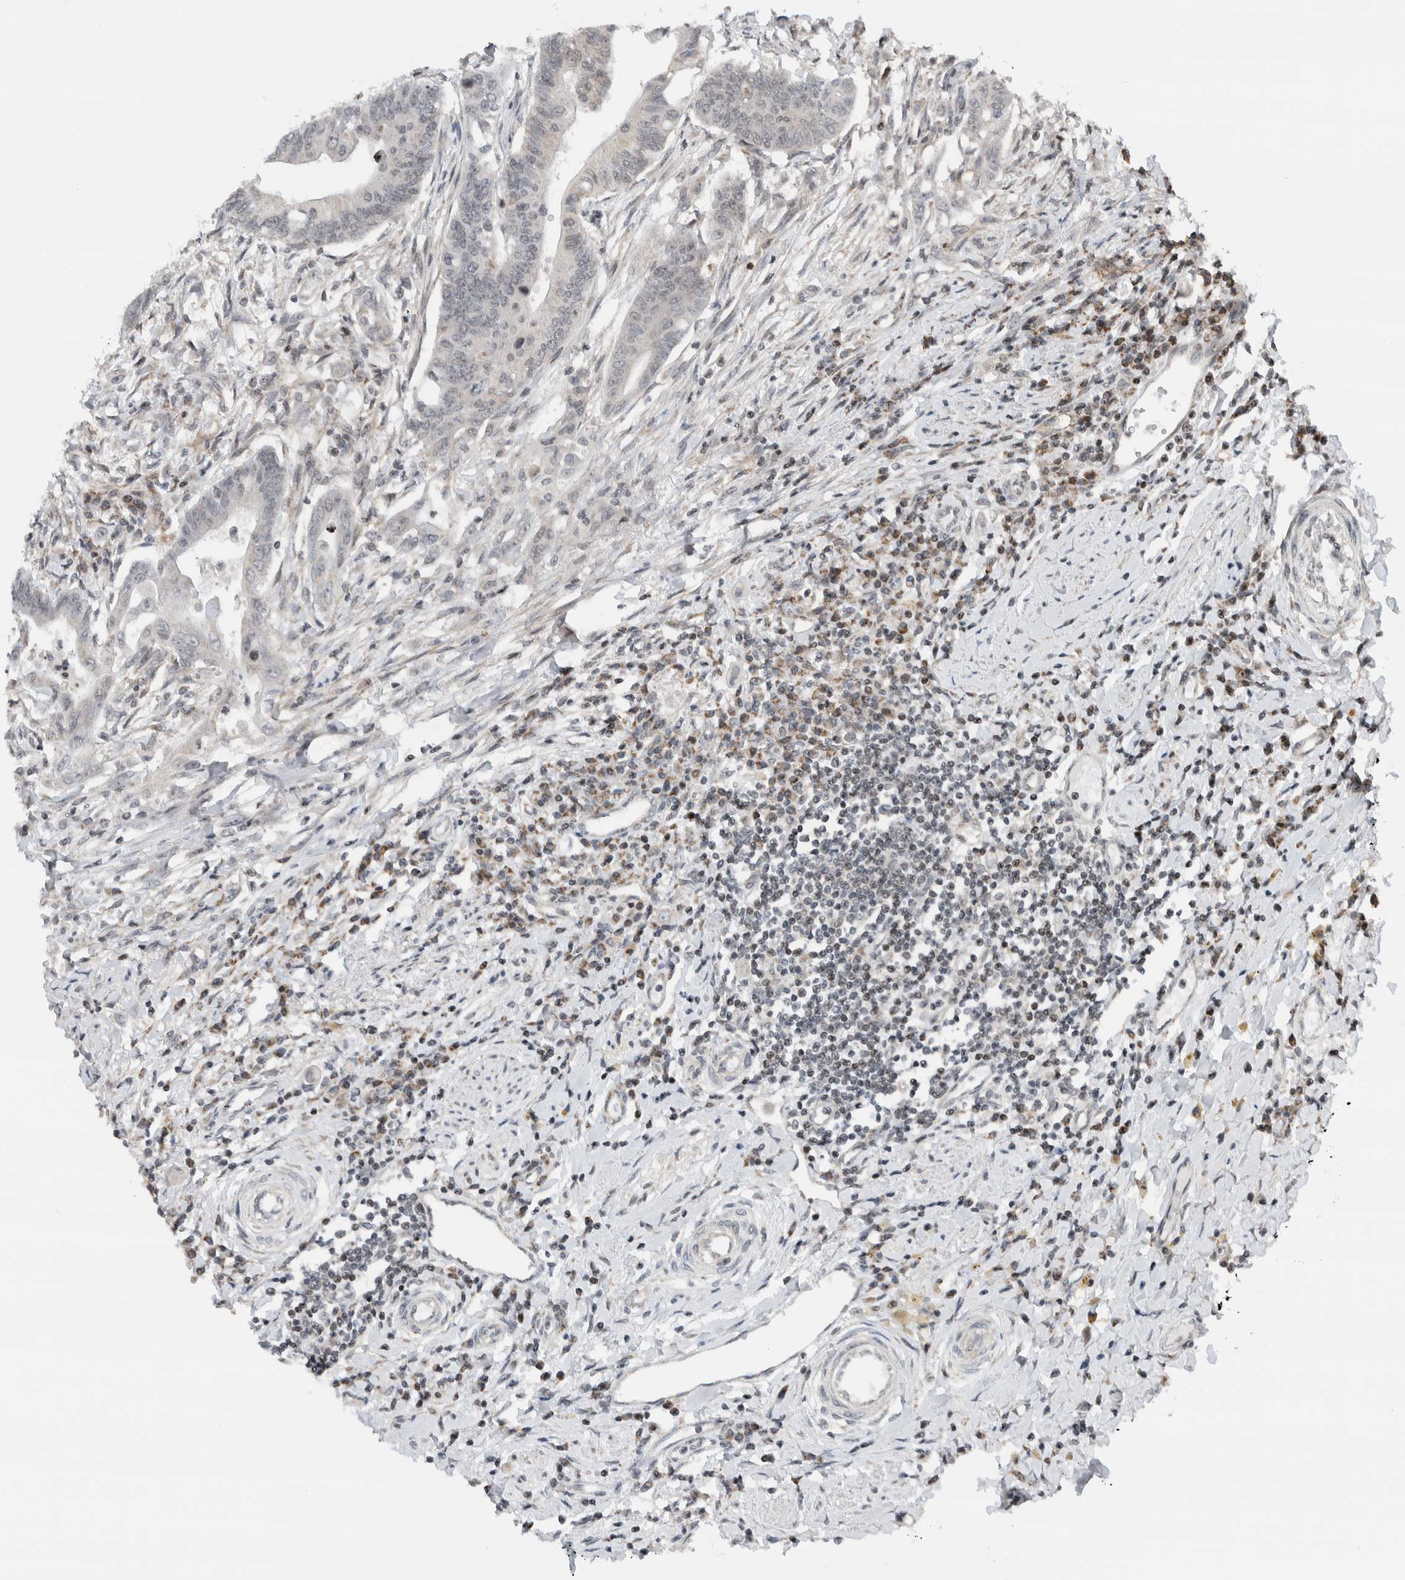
{"staining": {"intensity": "weak", "quantity": "<25%", "location": "nuclear"}, "tissue": "colorectal cancer", "cell_type": "Tumor cells", "image_type": "cancer", "snomed": [{"axis": "morphology", "description": "Adenoma, NOS"}, {"axis": "morphology", "description": "Adenocarcinoma, NOS"}, {"axis": "topography", "description": "Colon"}], "caption": "Colorectal cancer (adenoma) was stained to show a protein in brown. There is no significant positivity in tumor cells. Nuclei are stained in blue.", "gene": "NPLOC4", "patient": {"sex": "male", "age": 79}}